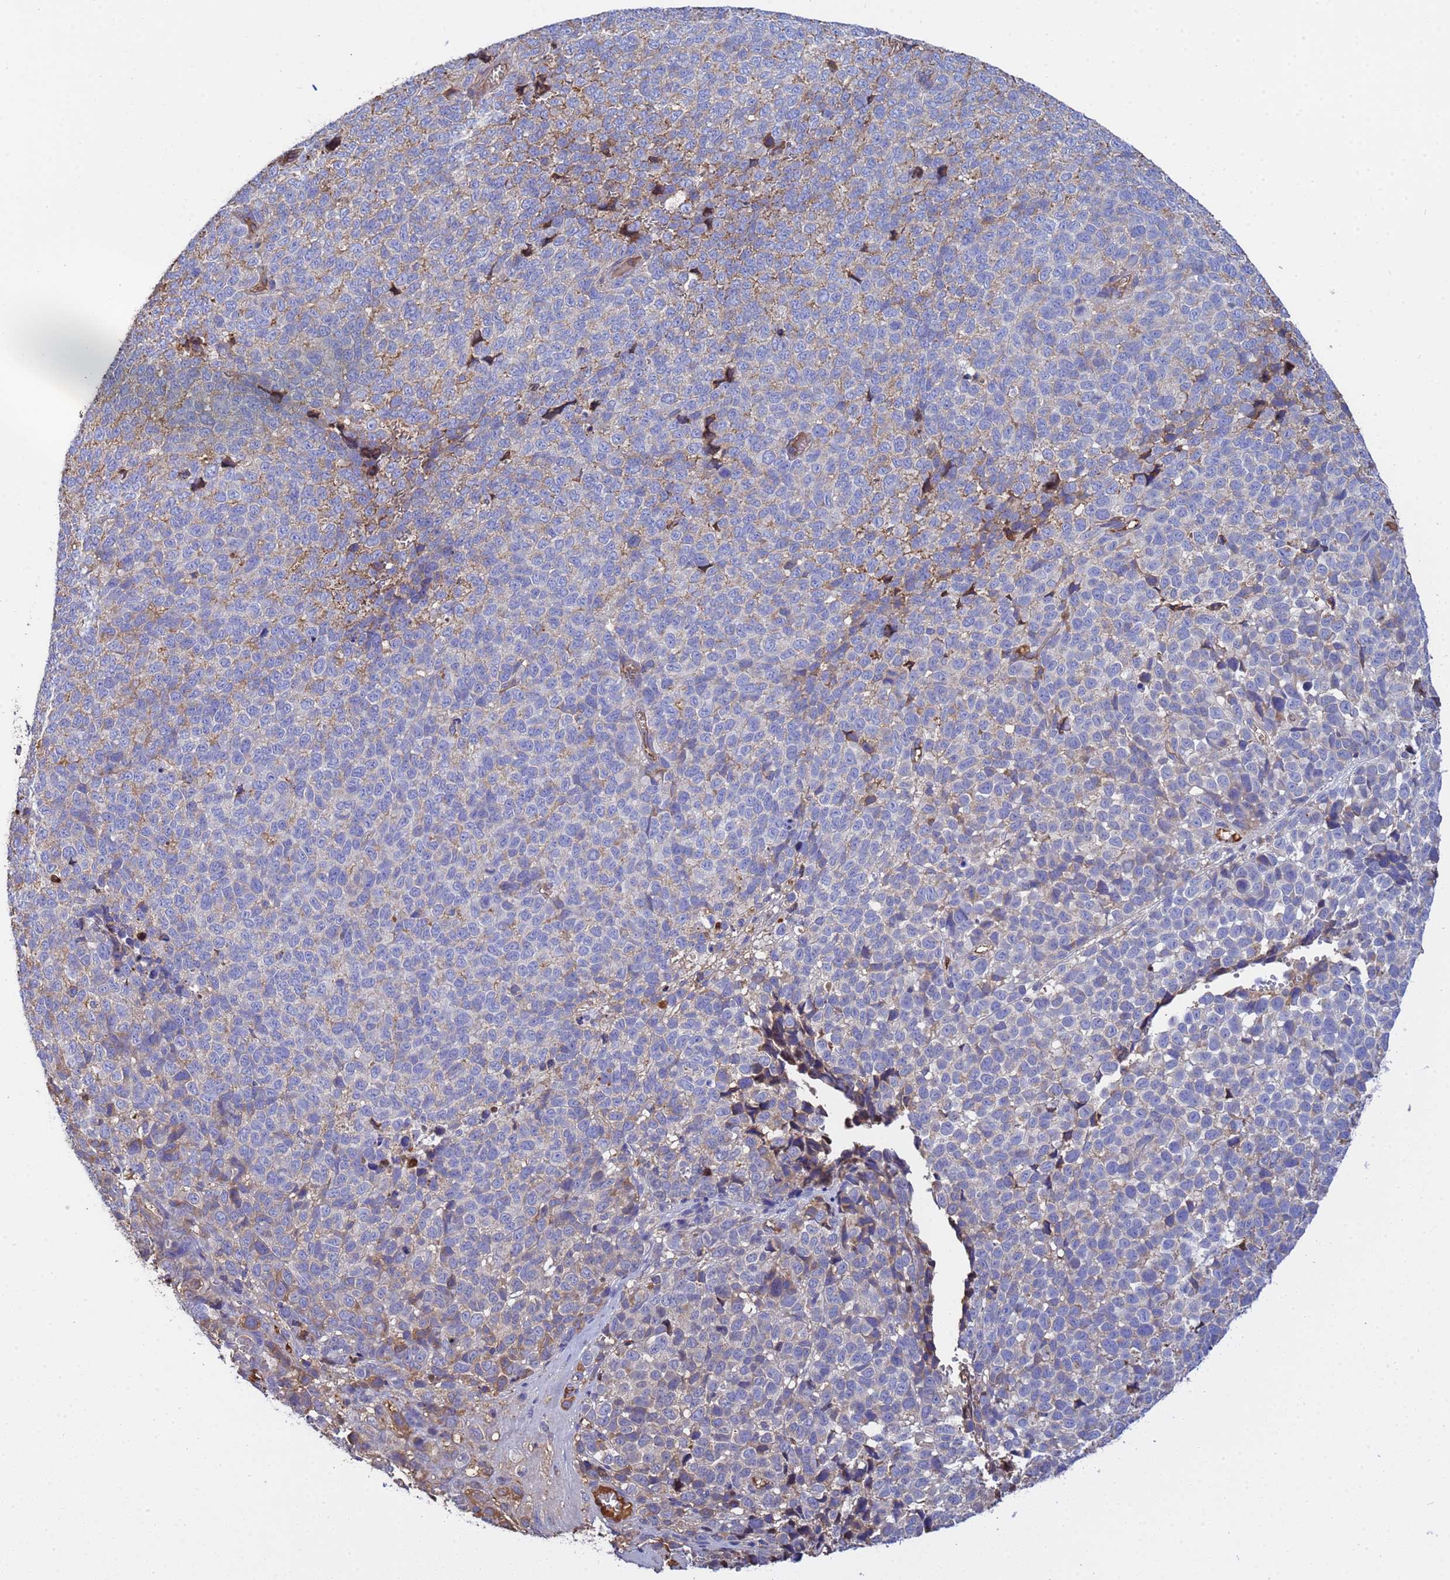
{"staining": {"intensity": "weak", "quantity": "<25%", "location": "cytoplasmic/membranous"}, "tissue": "melanoma", "cell_type": "Tumor cells", "image_type": "cancer", "snomed": [{"axis": "morphology", "description": "Malignant melanoma, NOS"}, {"axis": "topography", "description": "Nose, NOS"}], "caption": "Image shows no significant protein positivity in tumor cells of malignant melanoma. (IHC, brightfield microscopy, high magnification).", "gene": "GLUD1", "patient": {"sex": "female", "age": 48}}